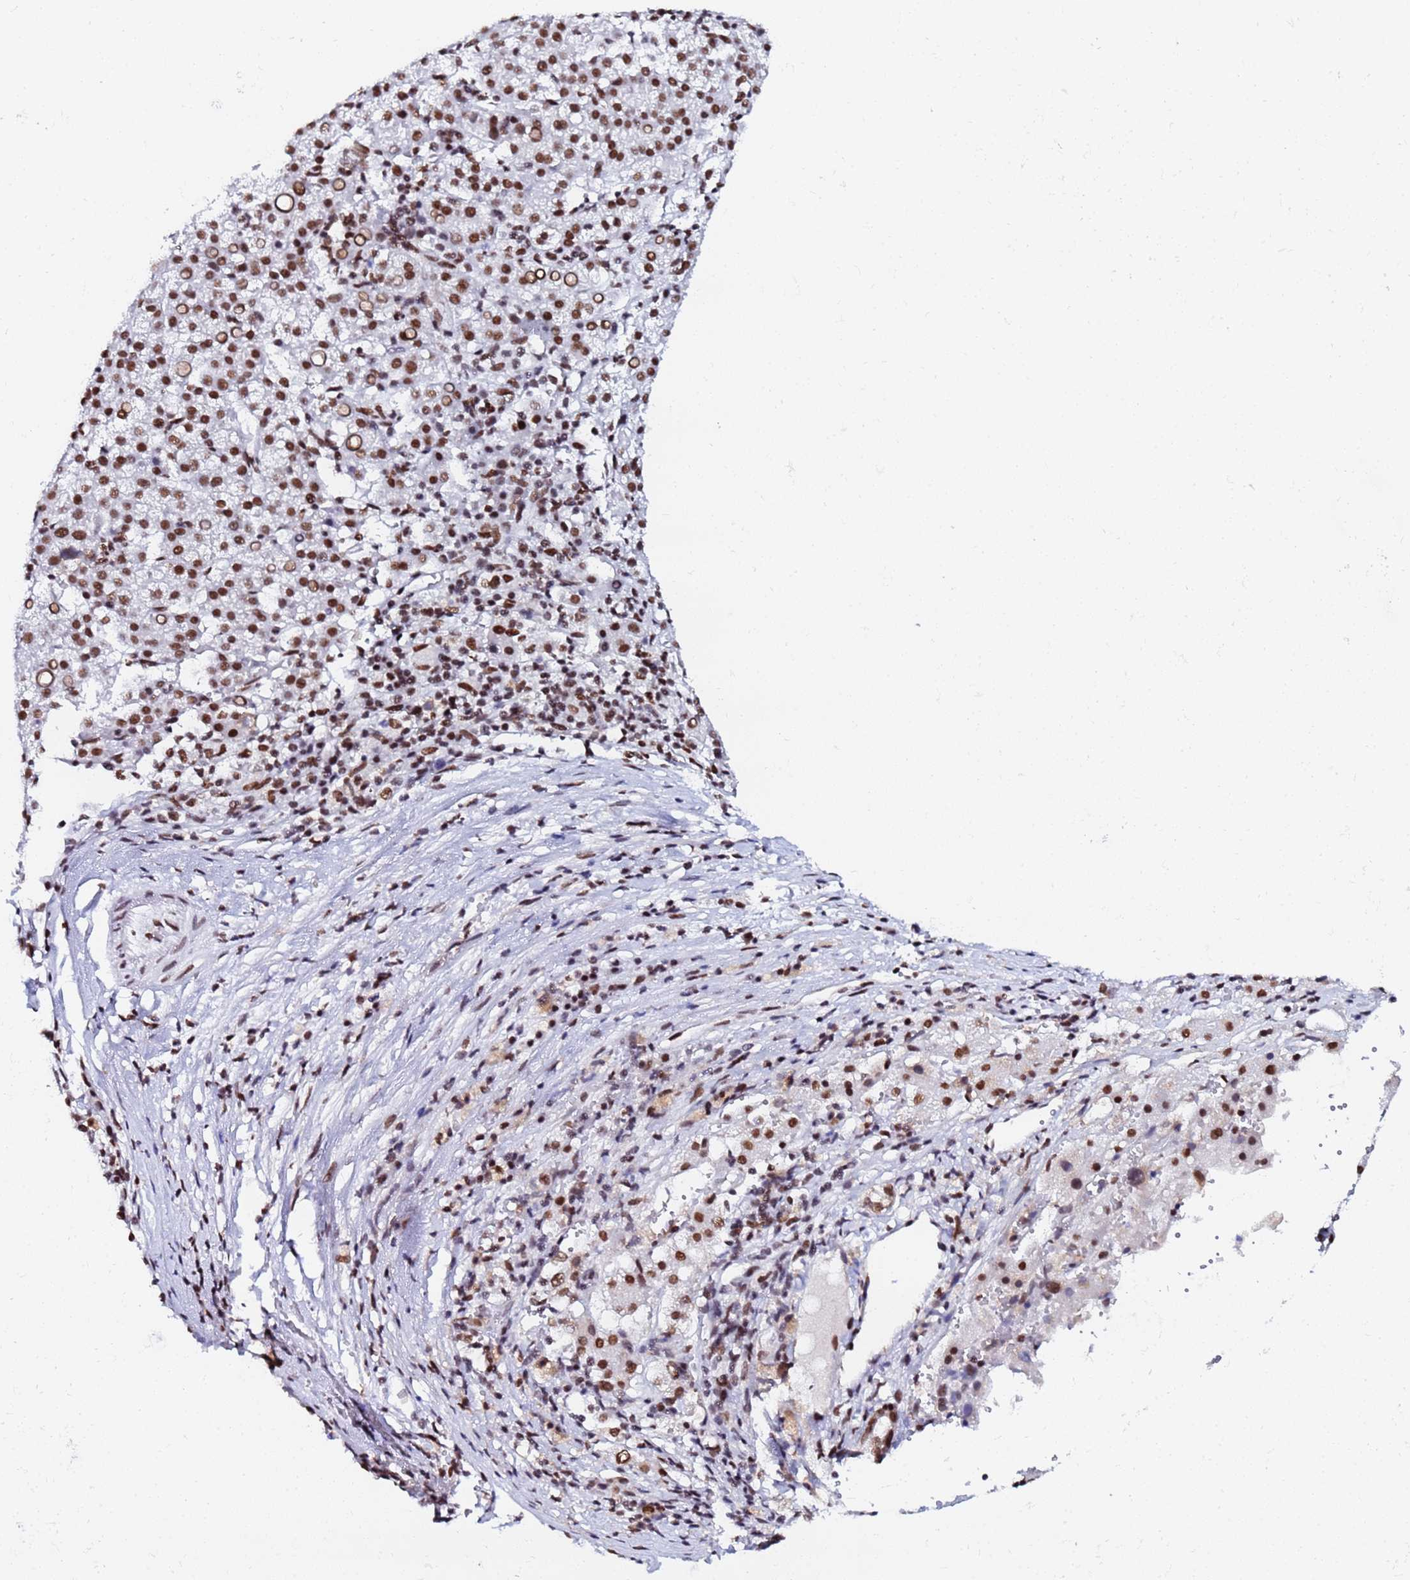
{"staining": {"intensity": "moderate", "quantity": ">75%", "location": "nuclear"}, "tissue": "liver cancer", "cell_type": "Tumor cells", "image_type": "cancer", "snomed": [{"axis": "morphology", "description": "Carcinoma, Hepatocellular, NOS"}, {"axis": "topography", "description": "Liver"}], "caption": "Liver cancer (hepatocellular carcinoma) was stained to show a protein in brown. There is medium levels of moderate nuclear expression in about >75% of tumor cells.", "gene": "SNRPA1", "patient": {"sex": "female", "age": 58}}